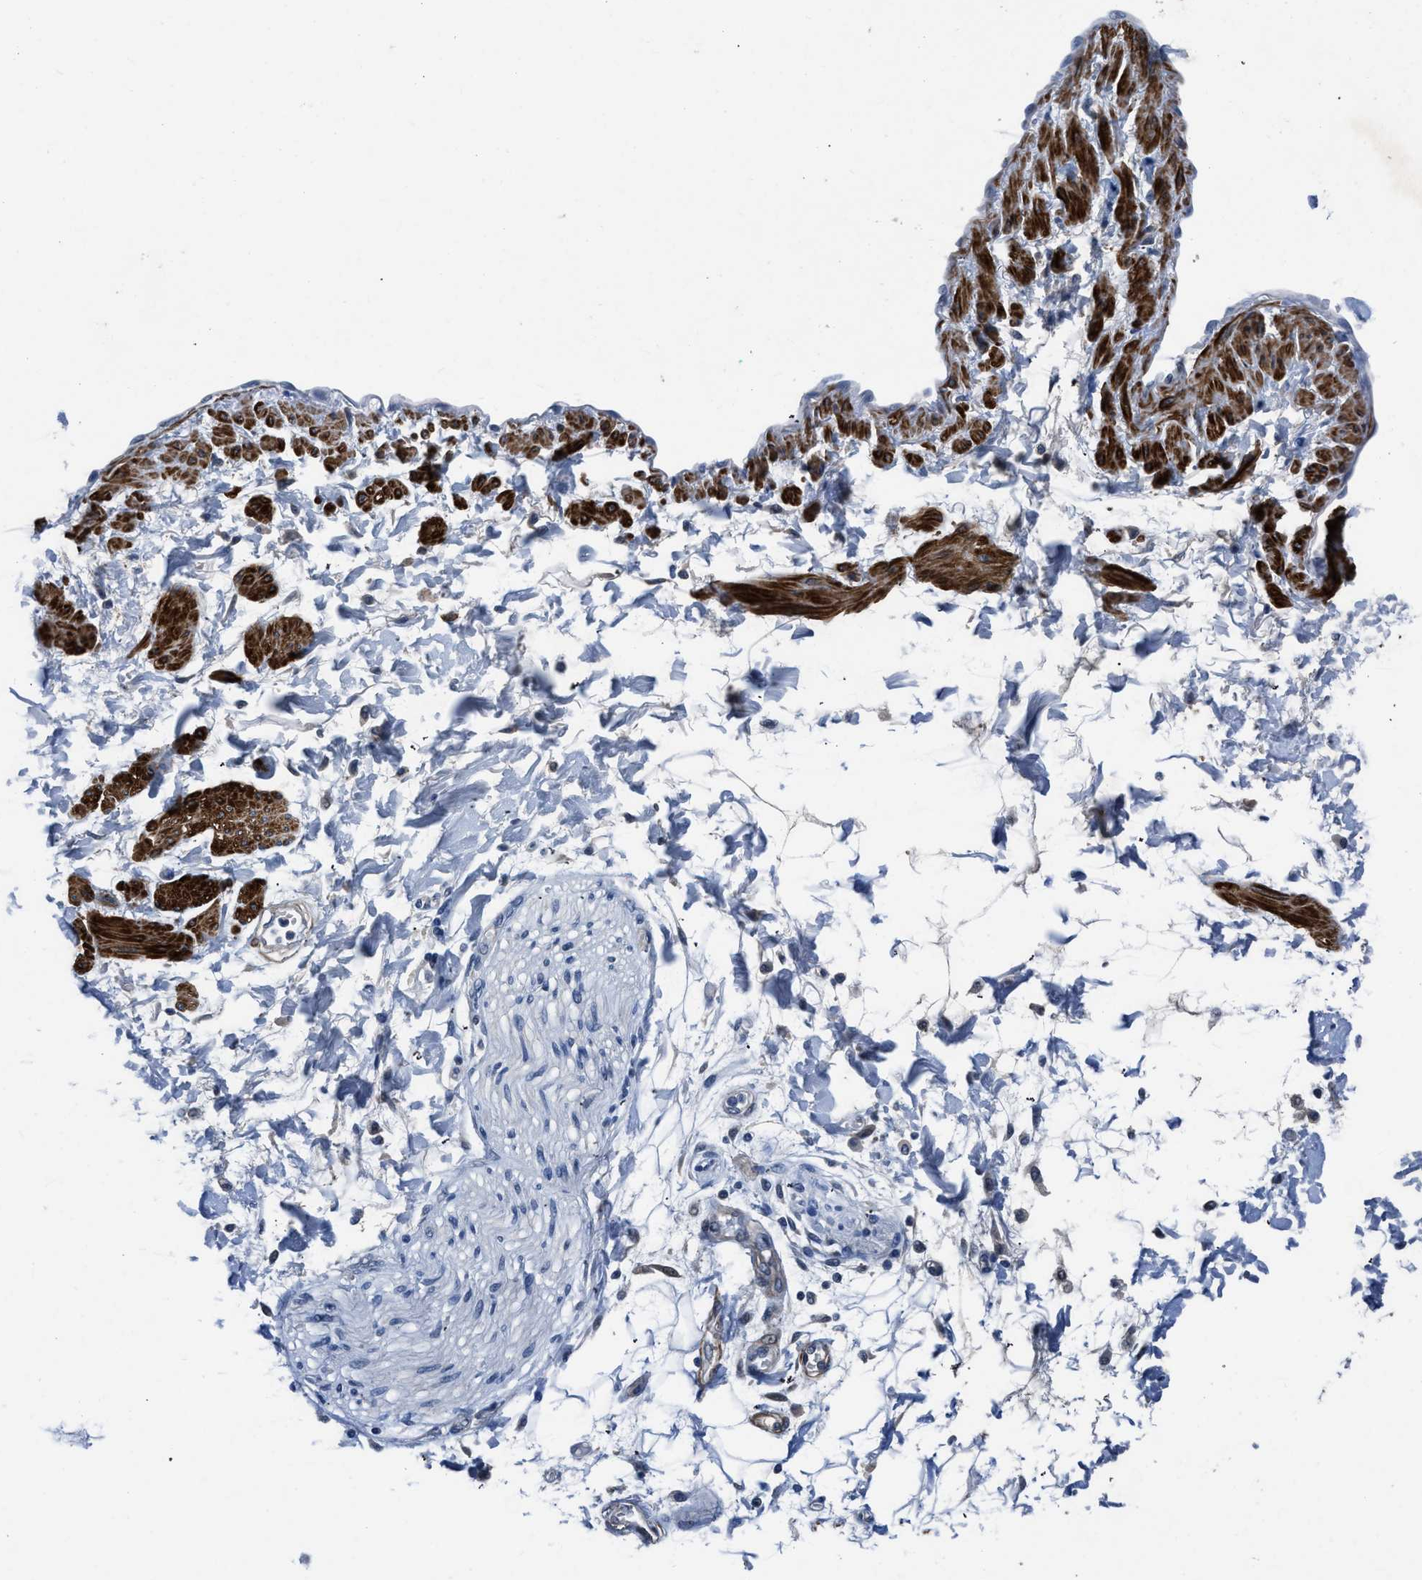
{"staining": {"intensity": "negative", "quantity": "none", "location": "none"}, "tissue": "adipose tissue", "cell_type": "Adipocytes", "image_type": "normal", "snomed": [{"axis": "morphology", "description": "Normal tissue, NOS"}, {"axis": "morphology", "description": "Adenocarcinoma, NOS"}, {"axis": "topography", "description": "Duodenum"}, {"axis": "topography", "description": "Peripheral nerve tissue"}], "caption": "The image displays no significant expression in adipocytes of adipose tissue. (DAB (3,3'-diaminobenzidine) IHC visualized using brightfield microscopy, high magnification).", "gene": "LANCL2", "patient": {"sex": "female", "age": 60}}